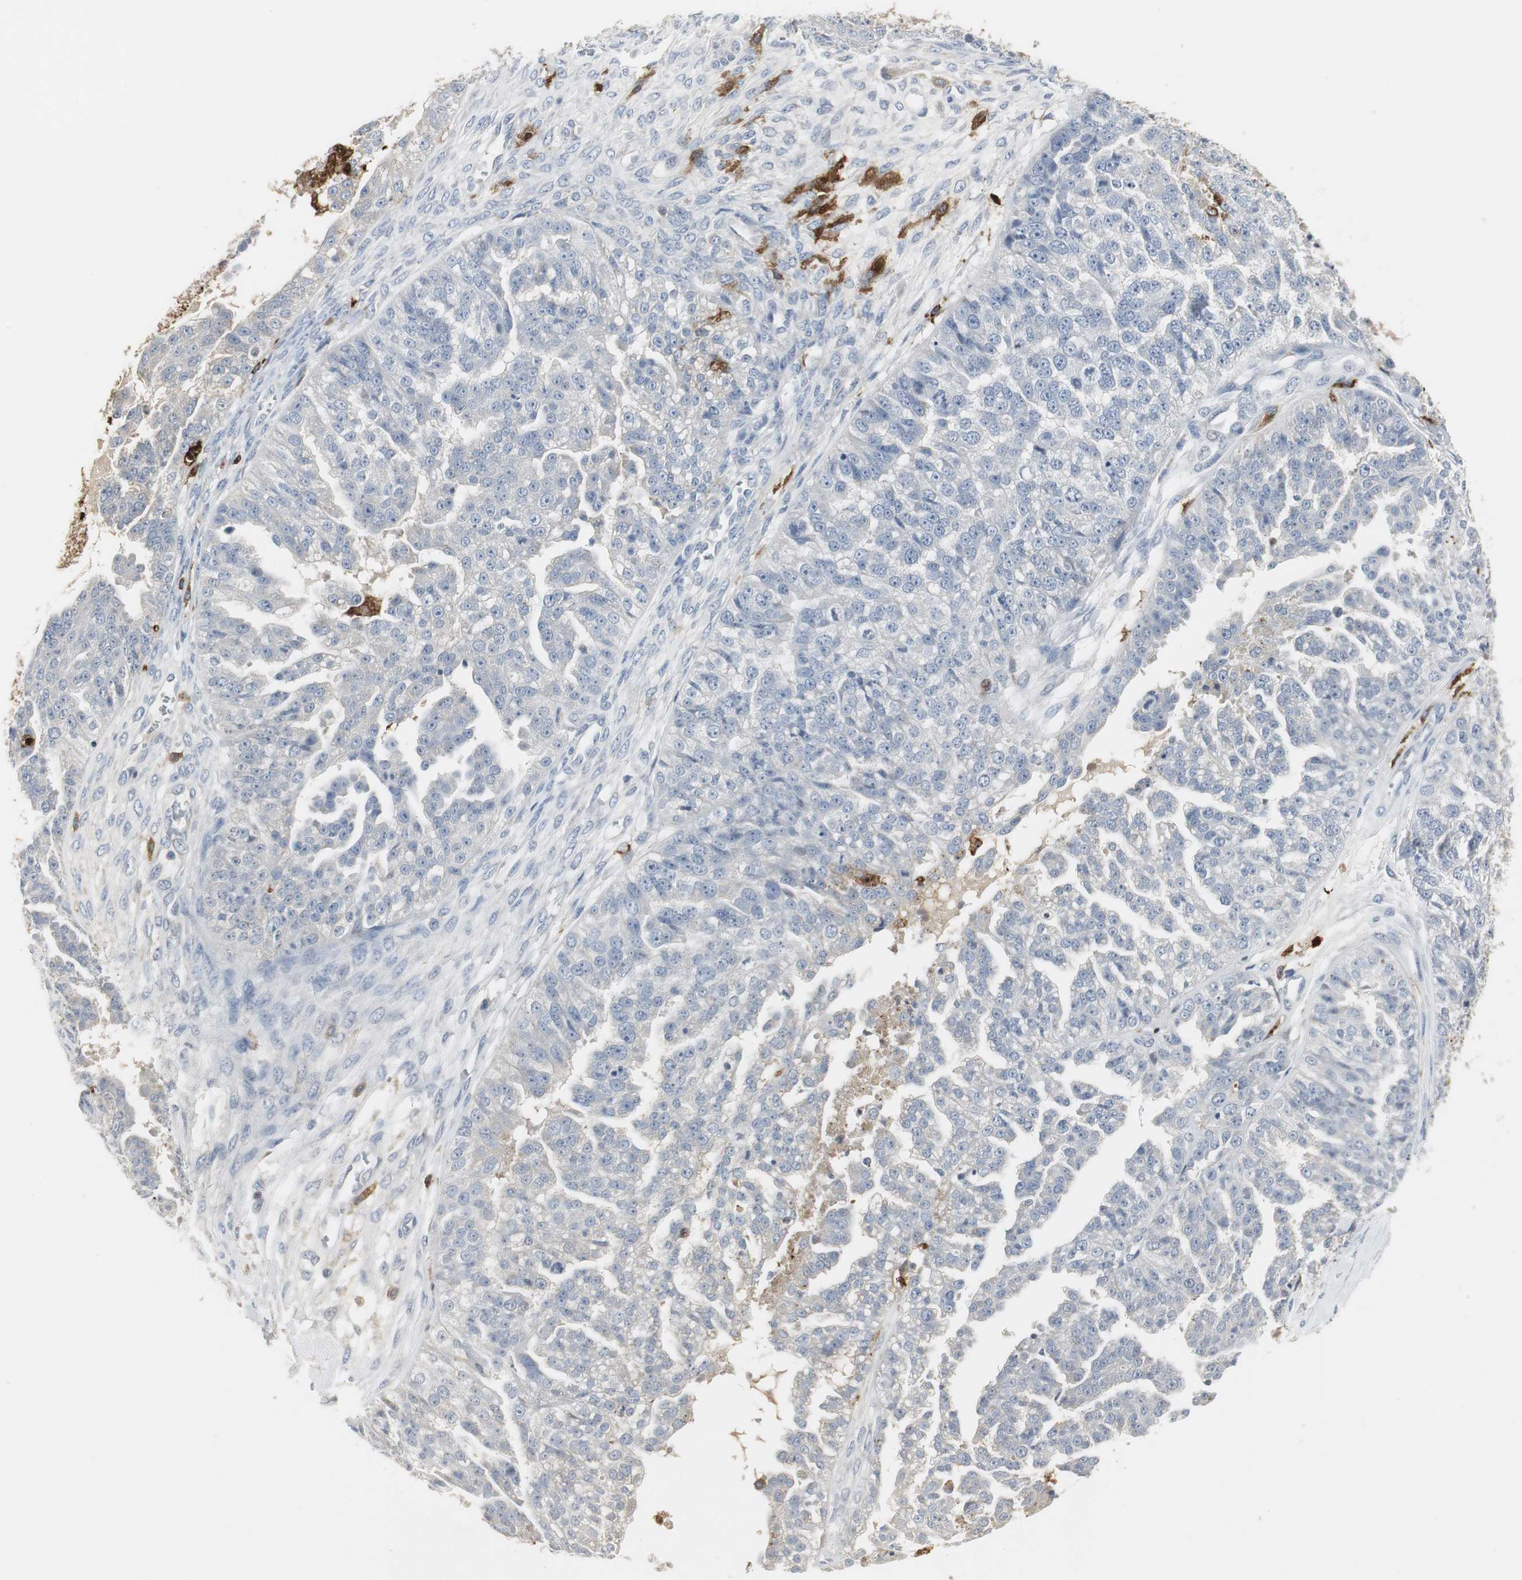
{"staining": {"intensity": "negative", "quantity": "none", "location": "none"}, "tissue": "ovarian cancer", "cell_type": "Tumor cells", "image_type": "cancer", "snomed": [{"axis": "morphology", "description": "Carcinoma, NOS"}, {"axis": "topography", "description": "Soft tissue"}, {"axis": "topography", "description": "Ovary"}], "caption": "The immunohistochemistry (IHC) photomicrograph has no significant positivity in tumor cells of ovarian cancer tissue.", "gene": "PI15", "patient": {"sex": "female", "age": 54}}